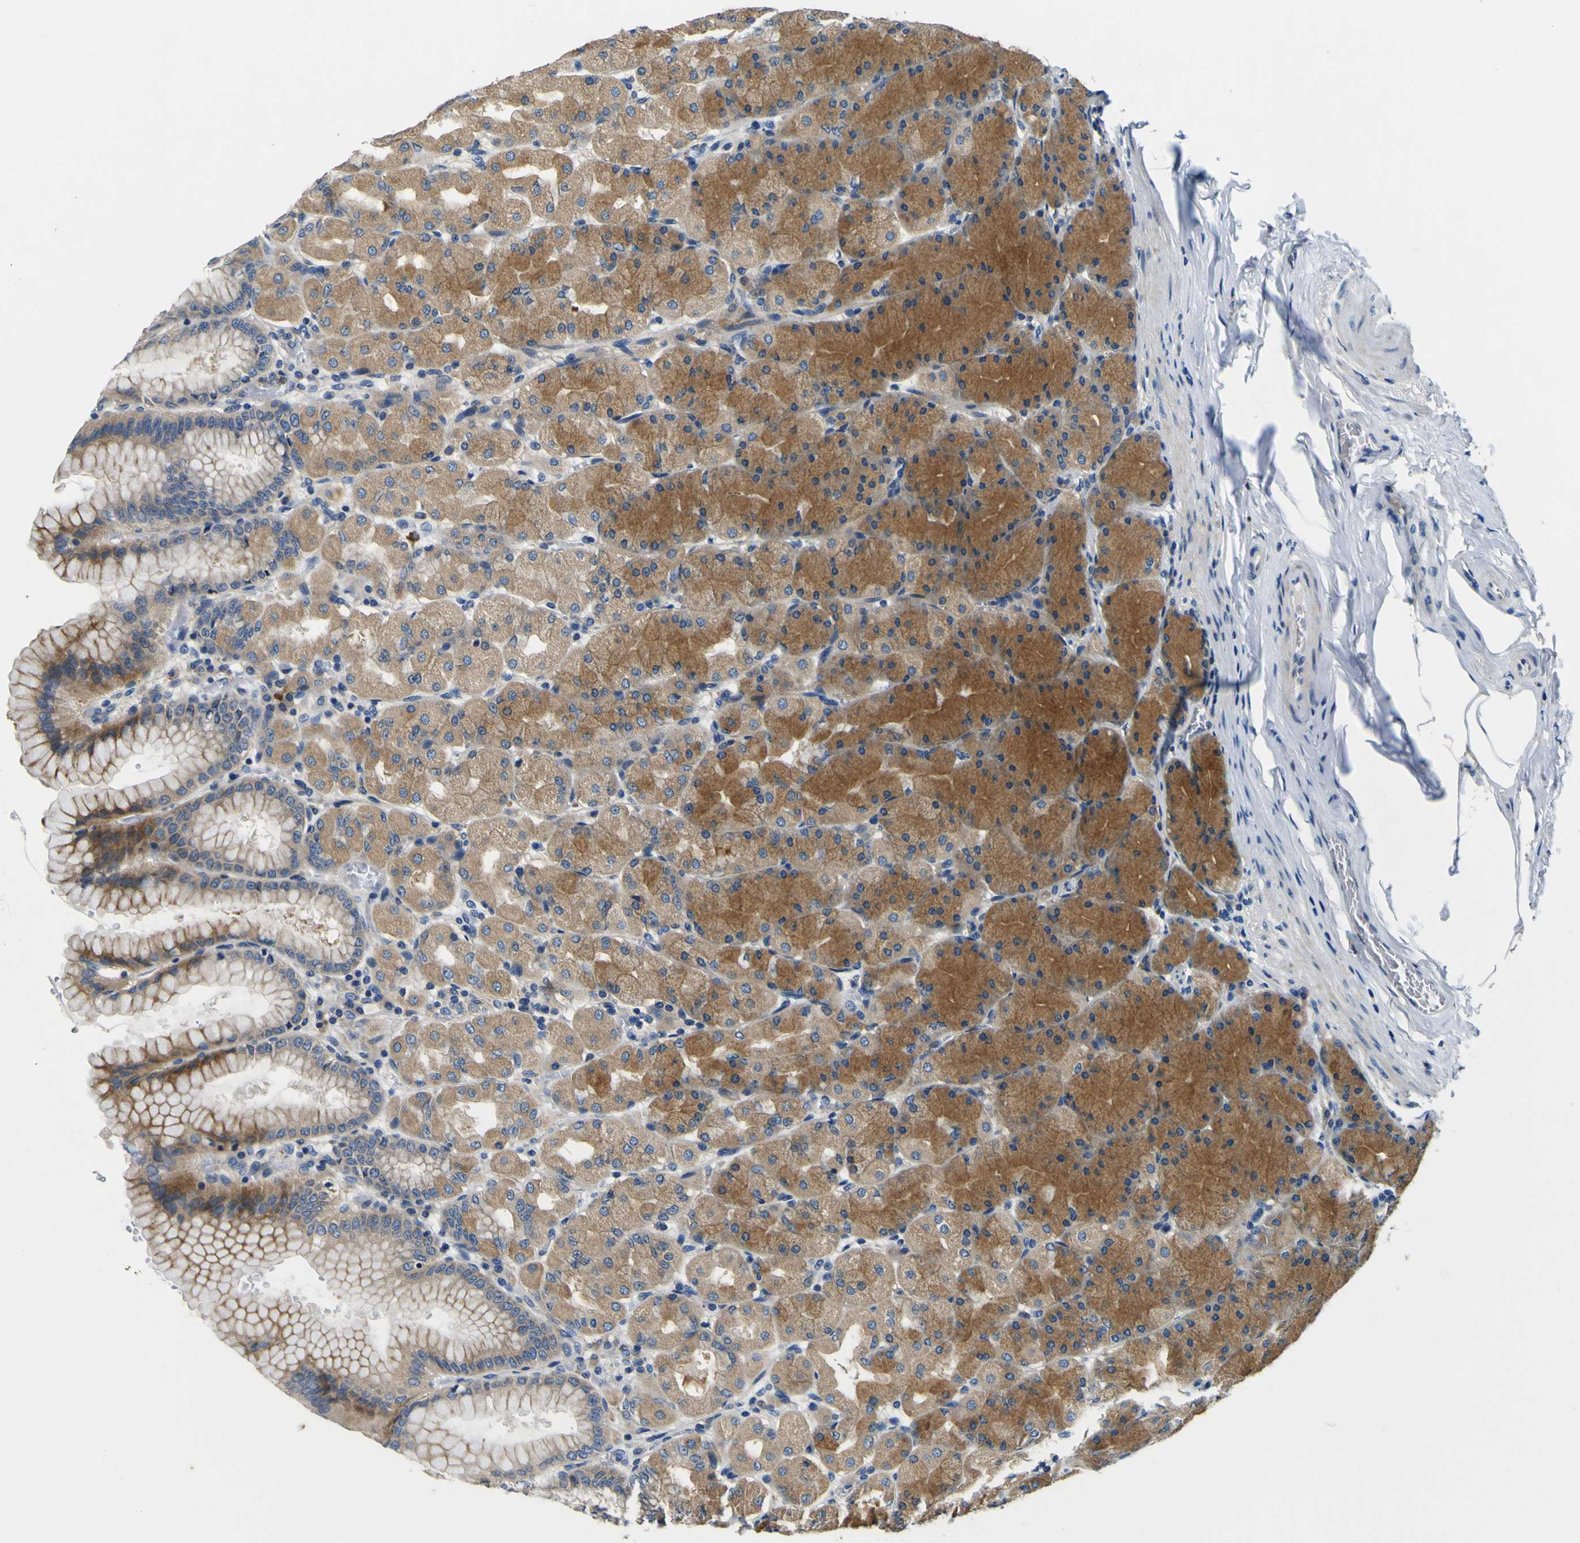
{"staining": {"intensity": "moderate", "quantity": ">75%", "location": "cytoplasmic/membranous"}, "tissue": "stomach", "cell_type": "Glandular cells", "image_type": "normal", "snomed": [{"axis": "morphology", "description": "Normal tissue, NOS"}, {"axis": "topography", "description": "Stomach, upper"}], "caption": "Stomach stained for a protein (brown) displays moderate cytoplasmic/membranous positive positivity in about >75% of glandular cells.", "gene": "CLSTN1", "patient": {"sex": "female", "age": 56}}